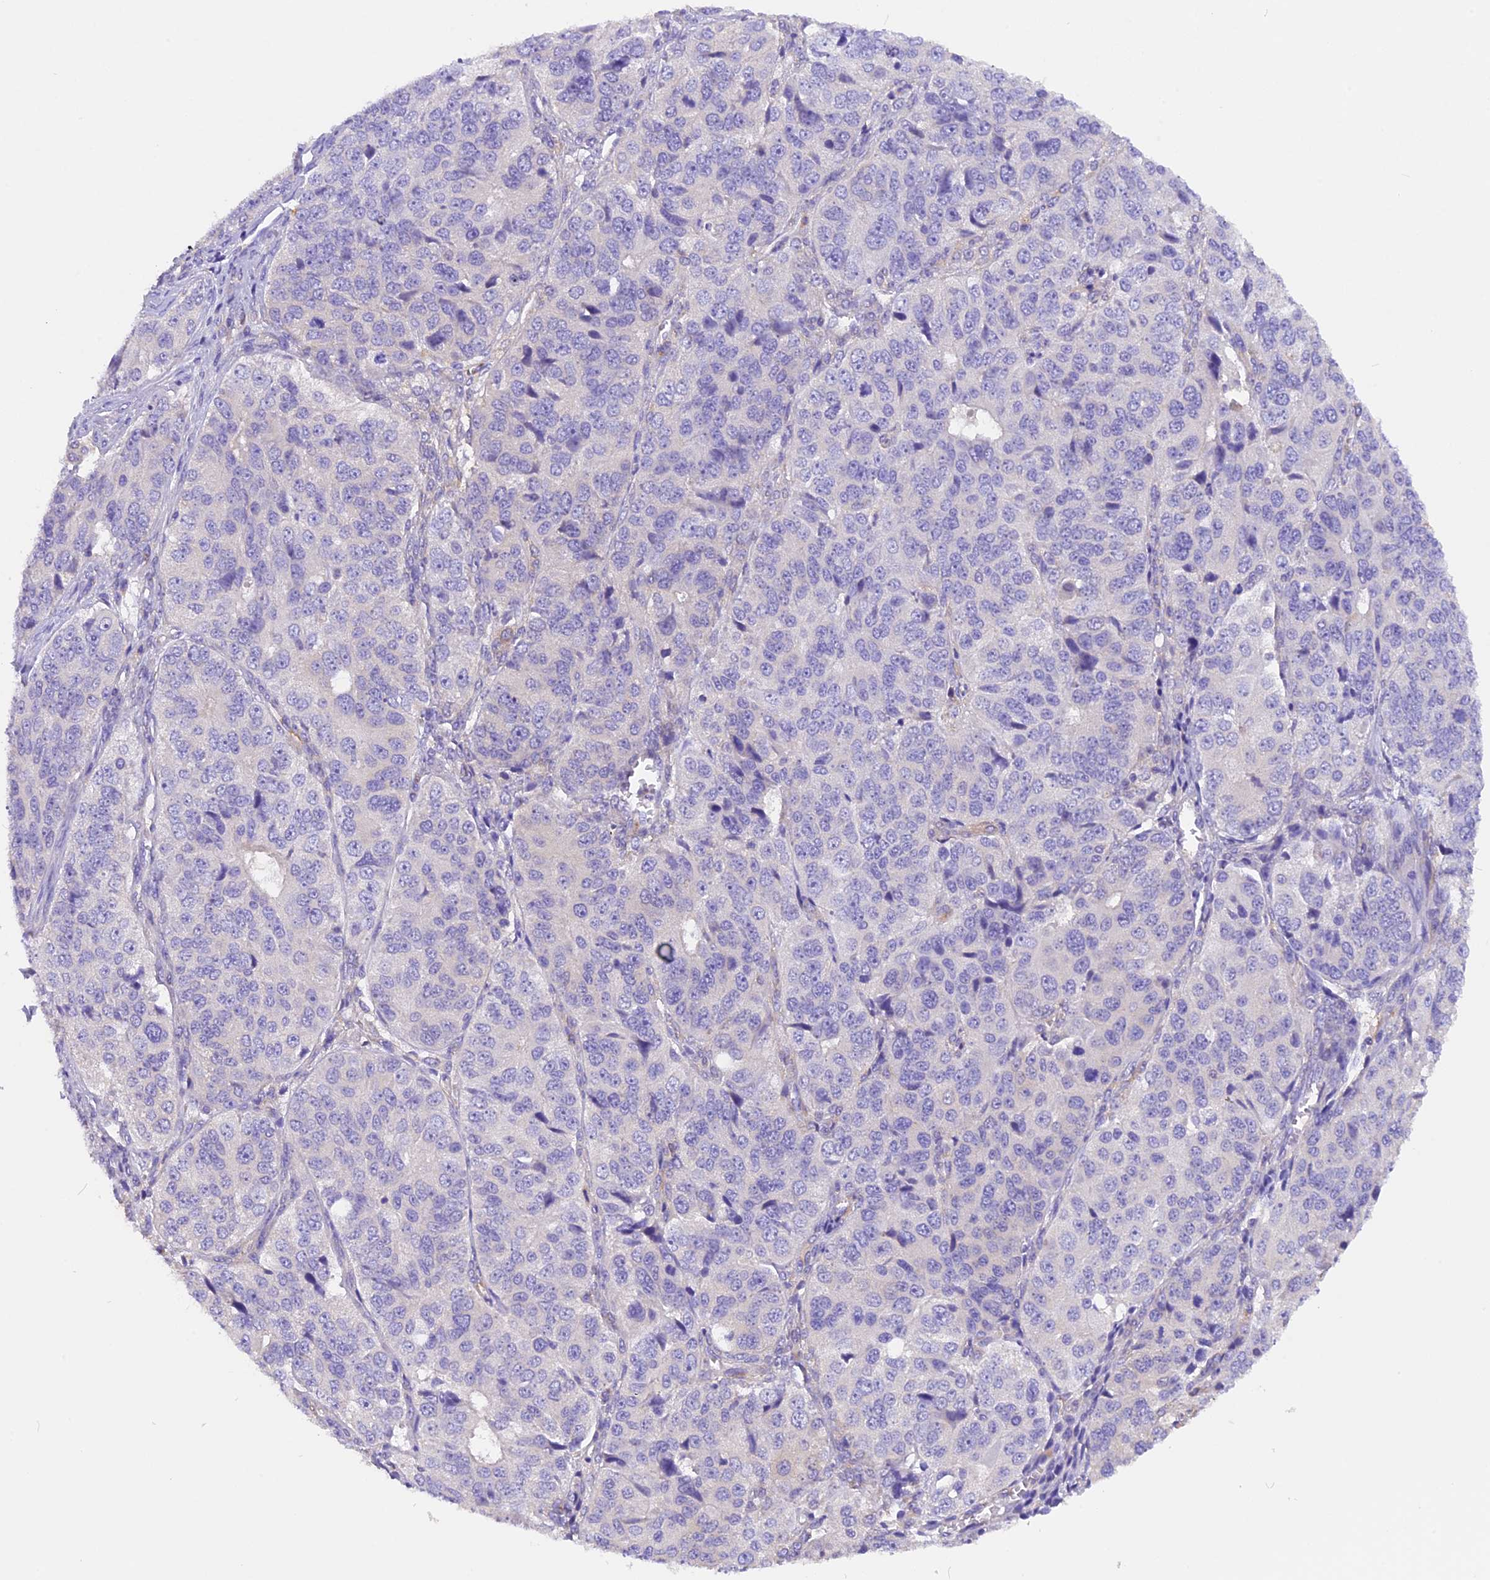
{"staining": {"intensity": "negative", "quantity": "none", "location": "none"}, "tissue": "ovarian cancer", "cell_type": "Tumor cells", "image_type": "cancer", "snomed": [{"axis": "morphology", "description": "Carcinoma, endometroid"}, {"axis": "topography", "description": "Ovary"}], "caption": "There is no significant expression in tumor cells of endometroid carcinoma (ovarian). (Stains: DAB (3,3'-diaminobenzidine) immunohistochemistry (IHC) with hematoxylin counter stain, Microscopy: brightfield microscopy at high magnification).", "gene": "AP3B2", "patient": {"sex": "female", "age": 51}}